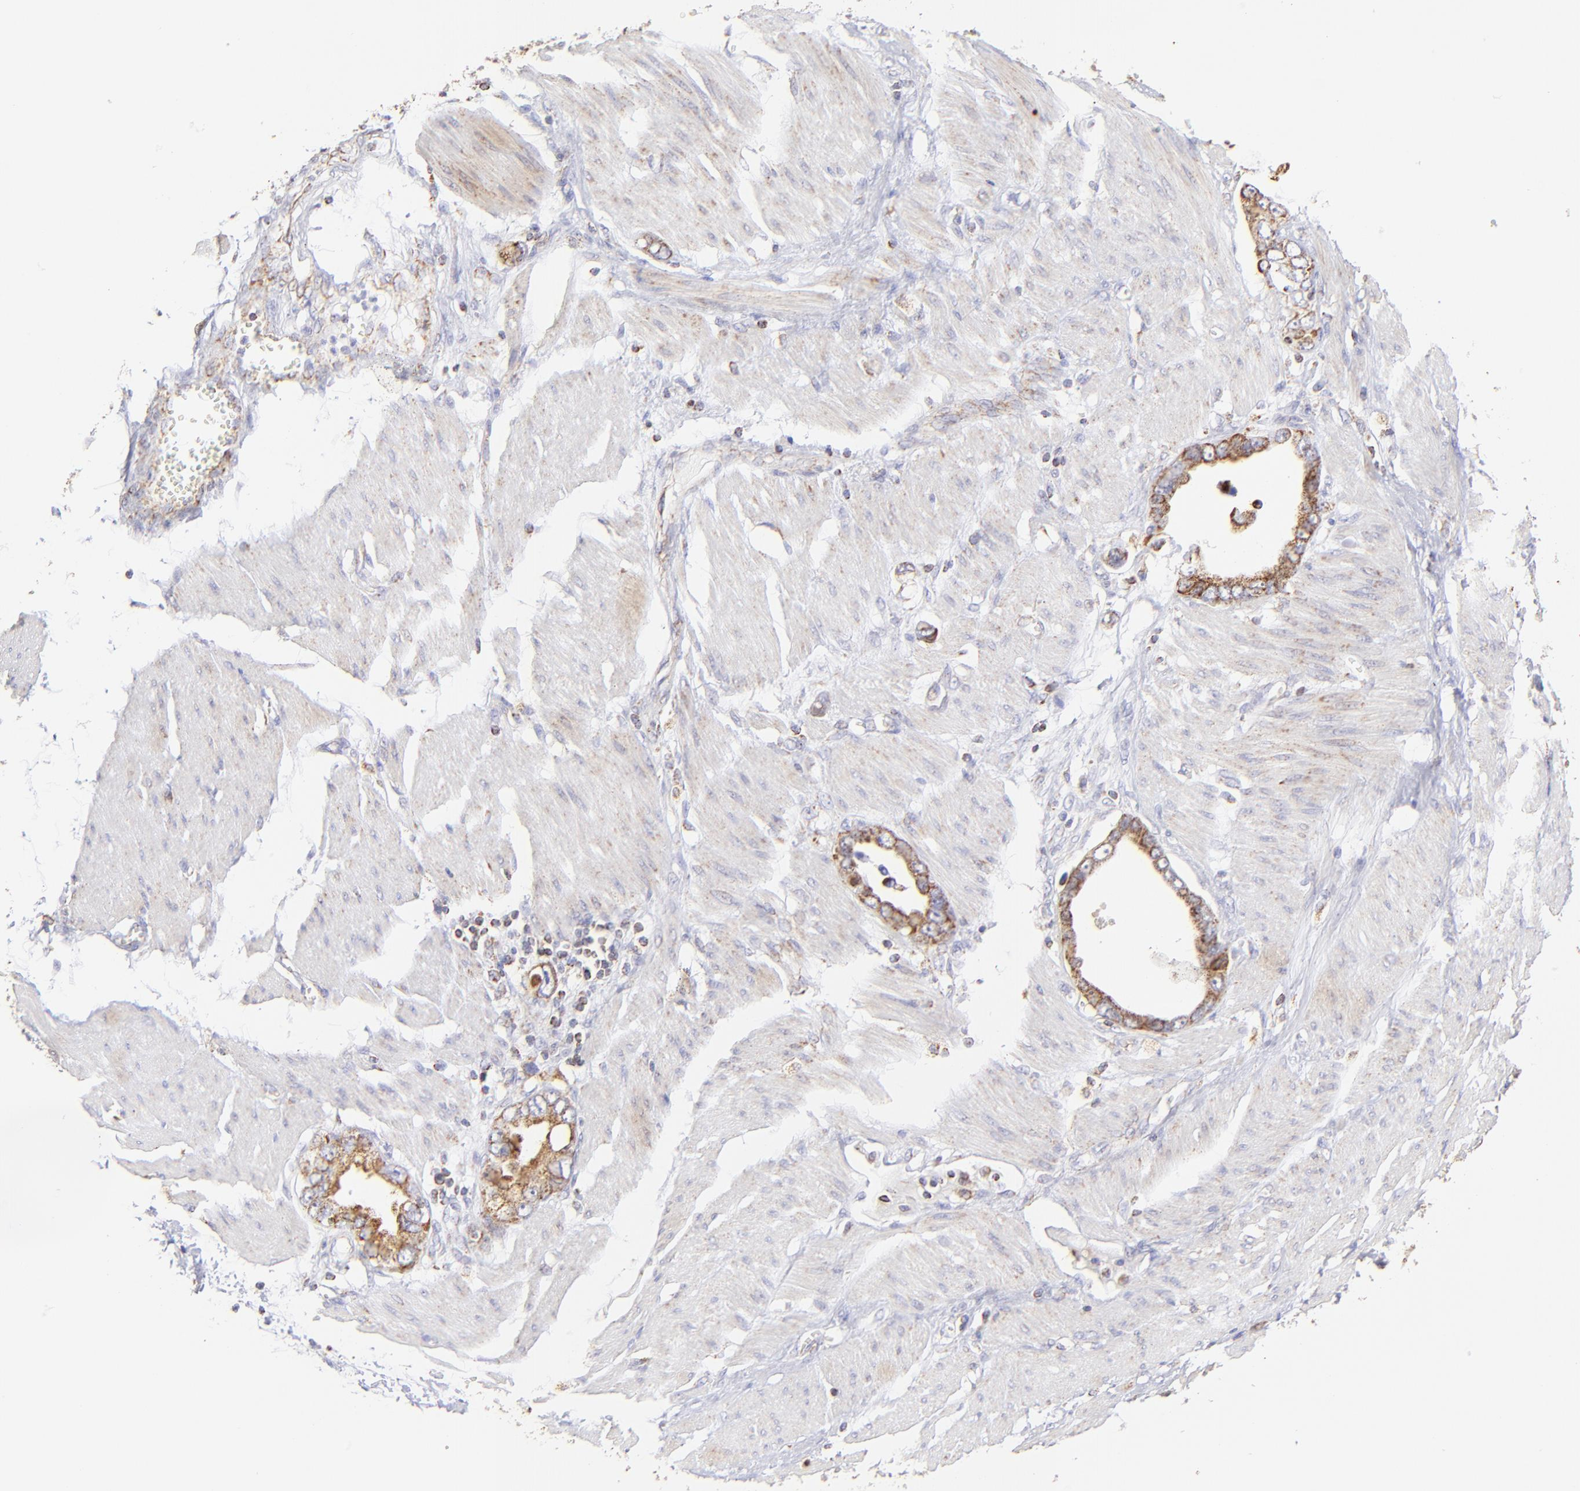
{"staining": {"intensity": "moderate", "quantity": ">75%", "location": "cytoplasmic/membranous"}, "tissue": "stomach cancer", "cell_type": "Tumor cells", "image_type": "cancer", "snomed": [{"axis": "morphology", "description": "Adenocarcinoma, NOS"}, {"axis": "topography", "description": "Stomach"}], "caption": "Immunohistochemical staining of human stomach cancer (adenocarcinoma) displays medium levels of moderate cytoplasmic/membranous positivity in approximately >75% of tumor cells.", "gene": "ECH1", "patient": {"sex": "male", "age": 78}}